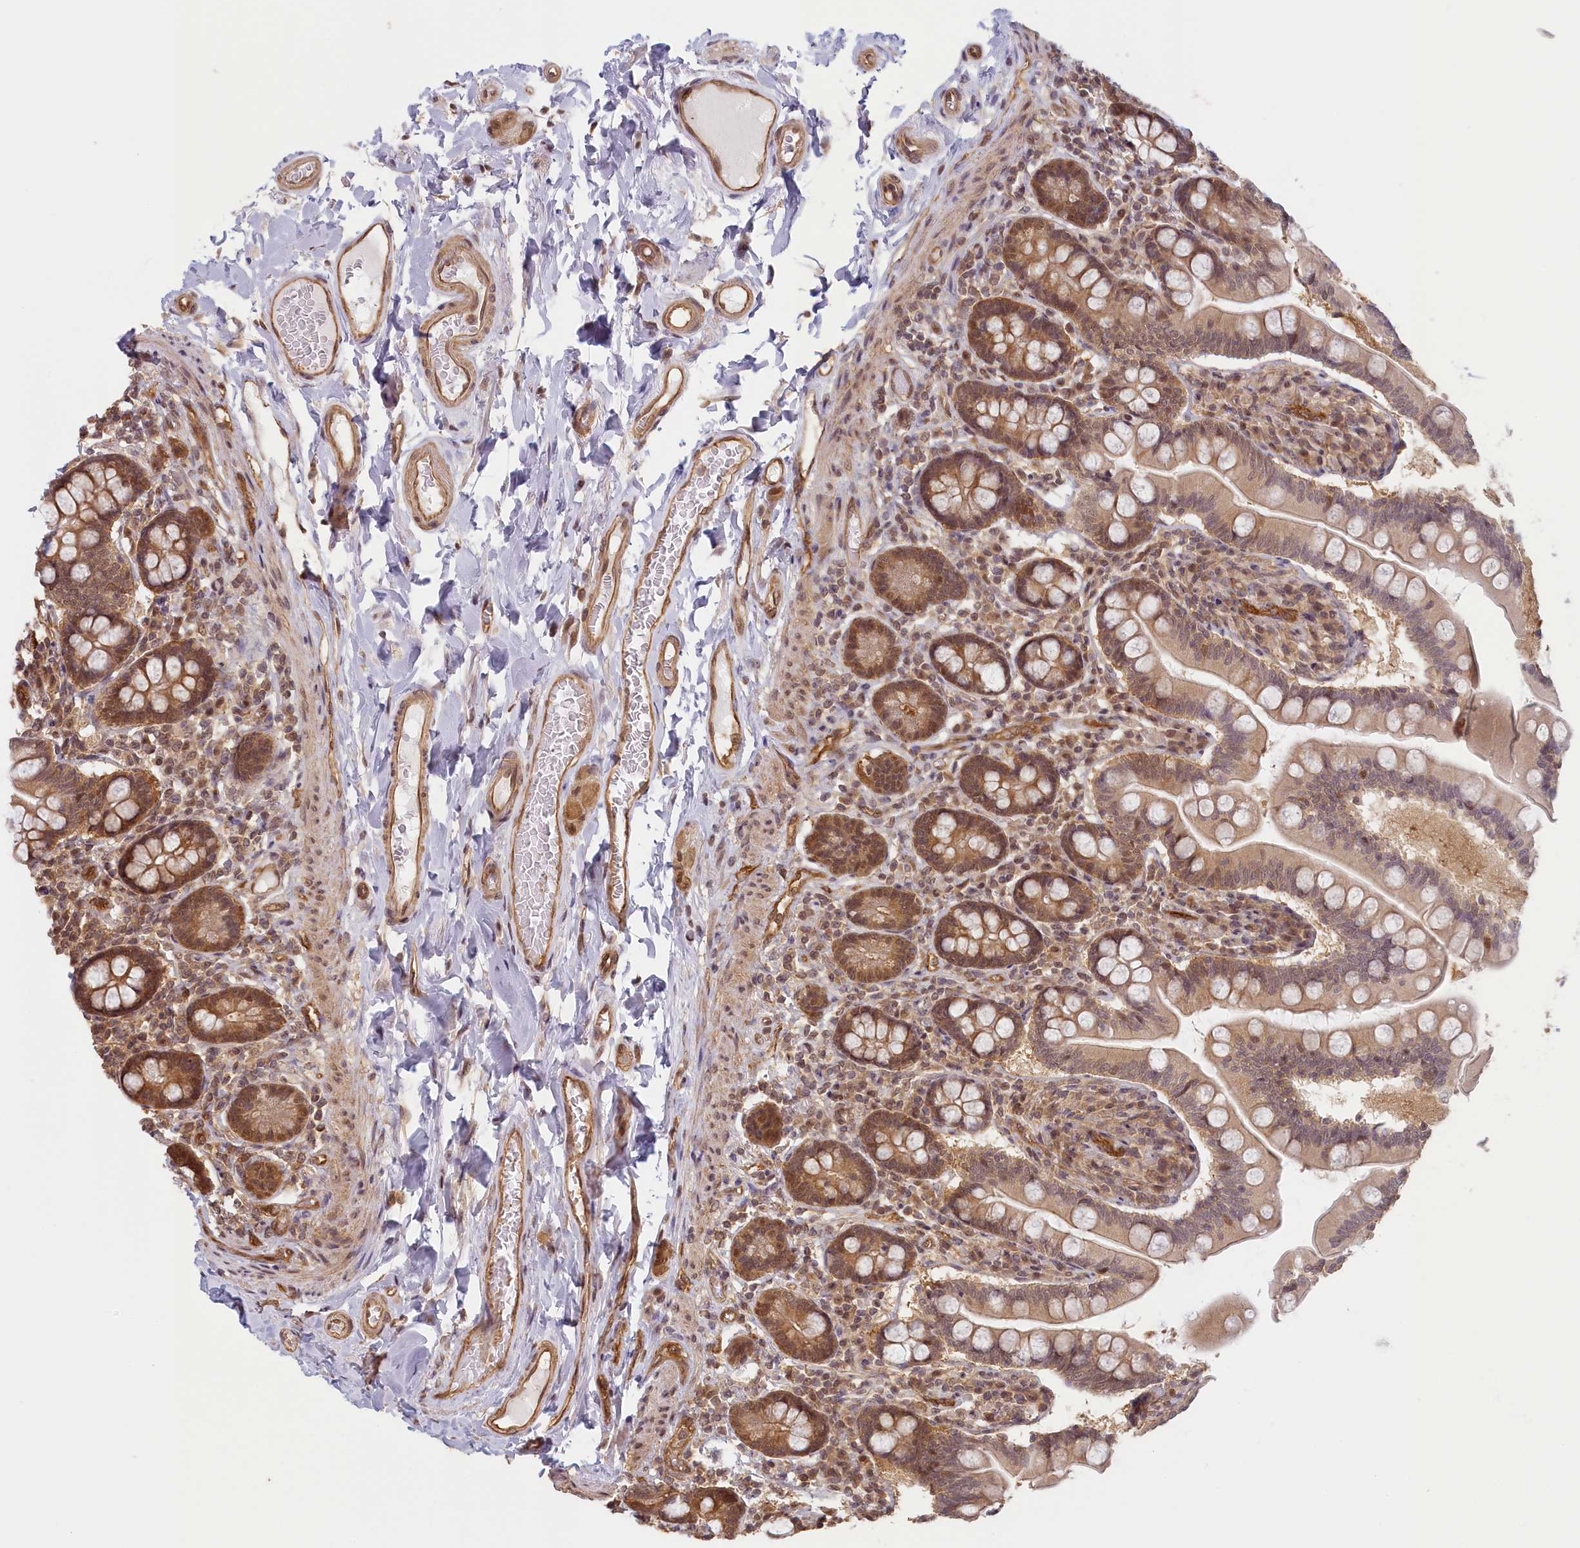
{"staining": {"intensity": "moderate", "quantity": ">75%", "location": "cytoplasmic/membranous,nuclear"}, "tissue": "small intestine", "cell_type": "Glandular cells", "image_type": "normal", "snomed": [{"axis": "morphology", "description": "Normal tissue, NOS"}, {"axis": "topography", "description": "Small intestine"}], "caption": "IHC staining of benign small intestine, which shows medium levels of moderate cytoplasmic/membranous,nuclear staining in about >75% of glandular cells indicating moderate cytoplasmic/membranous,nuclear protein expression. The staining was performed using DAB (3,3'-diaminobenzidine) (brown) for protein detection and nuclei were counterstained in hematoxylin (blue).", "gene": "C19orf44", "patient": {"sex": "female", "age": 64}}